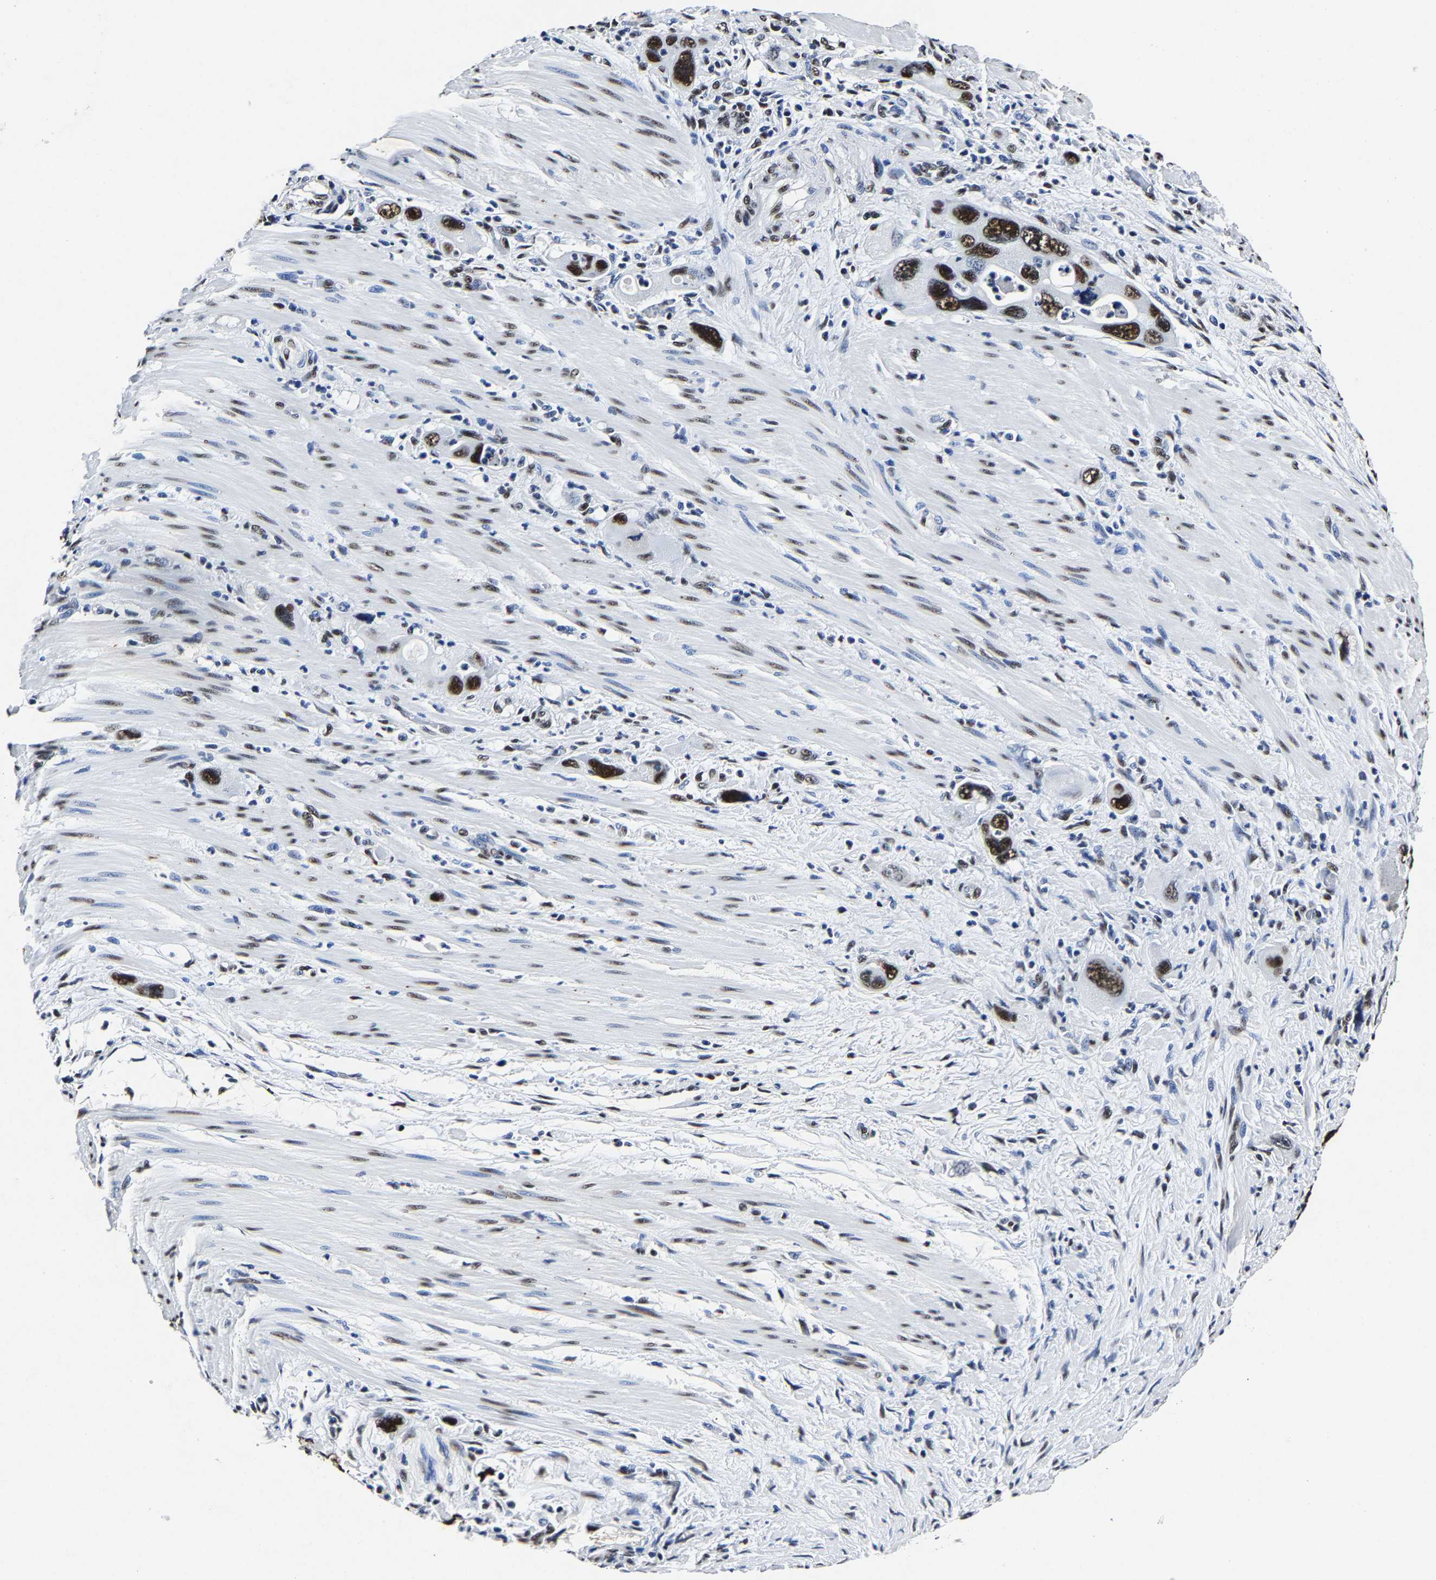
{"staining": {"intensity": "strong", "quantity": ">75%", "location": "nuclear"}, "tissue": "pancreatic cancer", "cell_type": "Tumor cells", "image_type": "cancer", "snomed": [{"axis": "morphology", "description": "Adenocarcinoma, NOS"}, {"axis": "topography", "description": "Pancreas"}], "caption": "Adenocarcinoma (pancreatic) stained with immunohistochemistry (IHC) displays strong nuclear staining in approximately >75% of tumor cells.", "gene": "RBM45", "patient": {"sex": "female", "age": 70}}